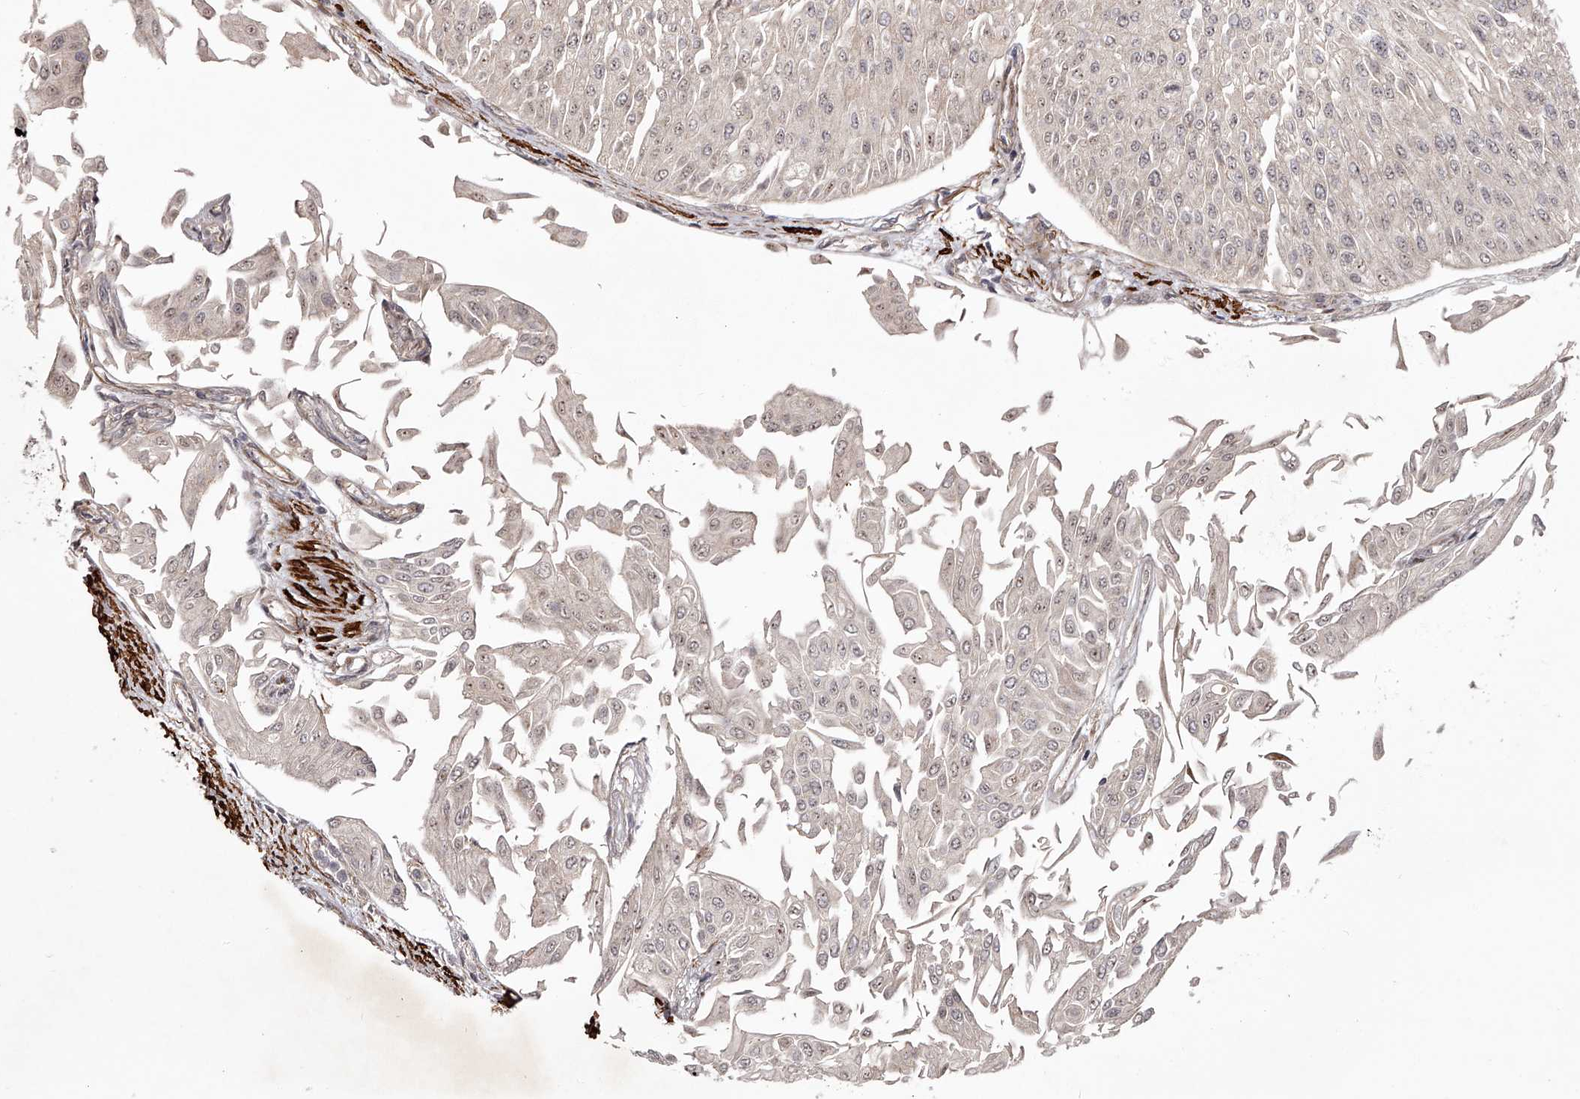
{"staining": {"intensity": "weak", "quantity": "<25%", "location": "nuclear"}, "tissue": "urothelial cancer", "cell_type": "Tumor cells", "image_type": "cancer", "snomed": [{"axis": "morphology", "description": "Urothelial carcinoma, Low grade"}, {"axis": "topography", "description": "Urinary bladder"}], "caption": "Urothelial cancer stained for a protein using IHC reveals no staining tumor cells.", "gene": "RRP36", "patient": {"sex": "male", "age": 67}}